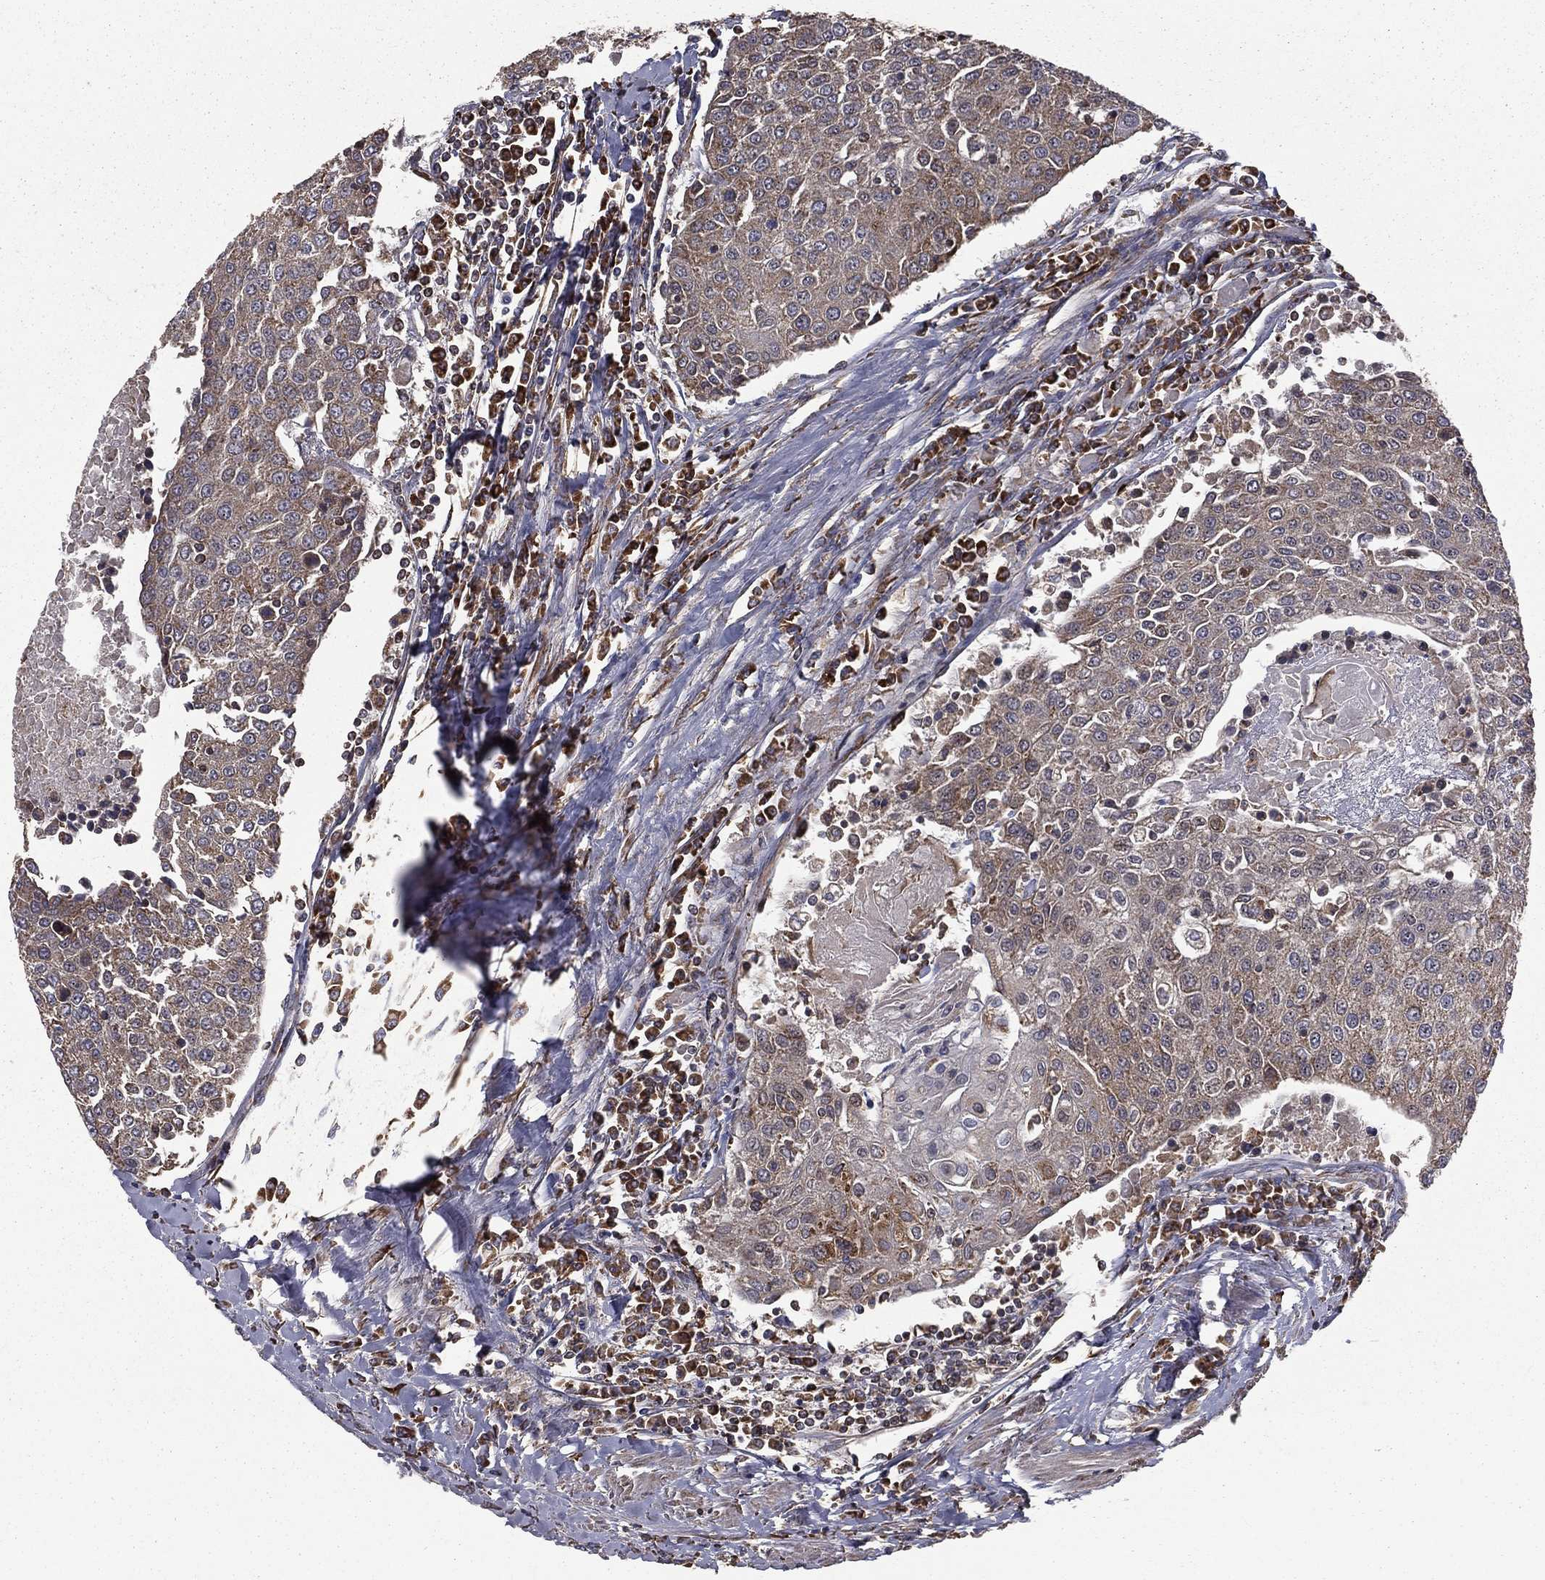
{"staining": {"intensity": "negative", "quantity": "none", "location": "none"}, "tissue": "urothelial cancer", "cell_type": "Tumor cells", "image_type": "cancer", "snomed": [{"axis": "morphology", "description": "Urothelial carcinoma, High grade"}, {"axis": "topography", "description": "Urinary bladder"}], "caption": "IHC micrograph of neoplastic tissue: human urothelial cancer stained with DAB exhibits no significant protein staining in tumor cells.", "gene": "OLFML1", "patient": {"sex": "female", "age": 85}}